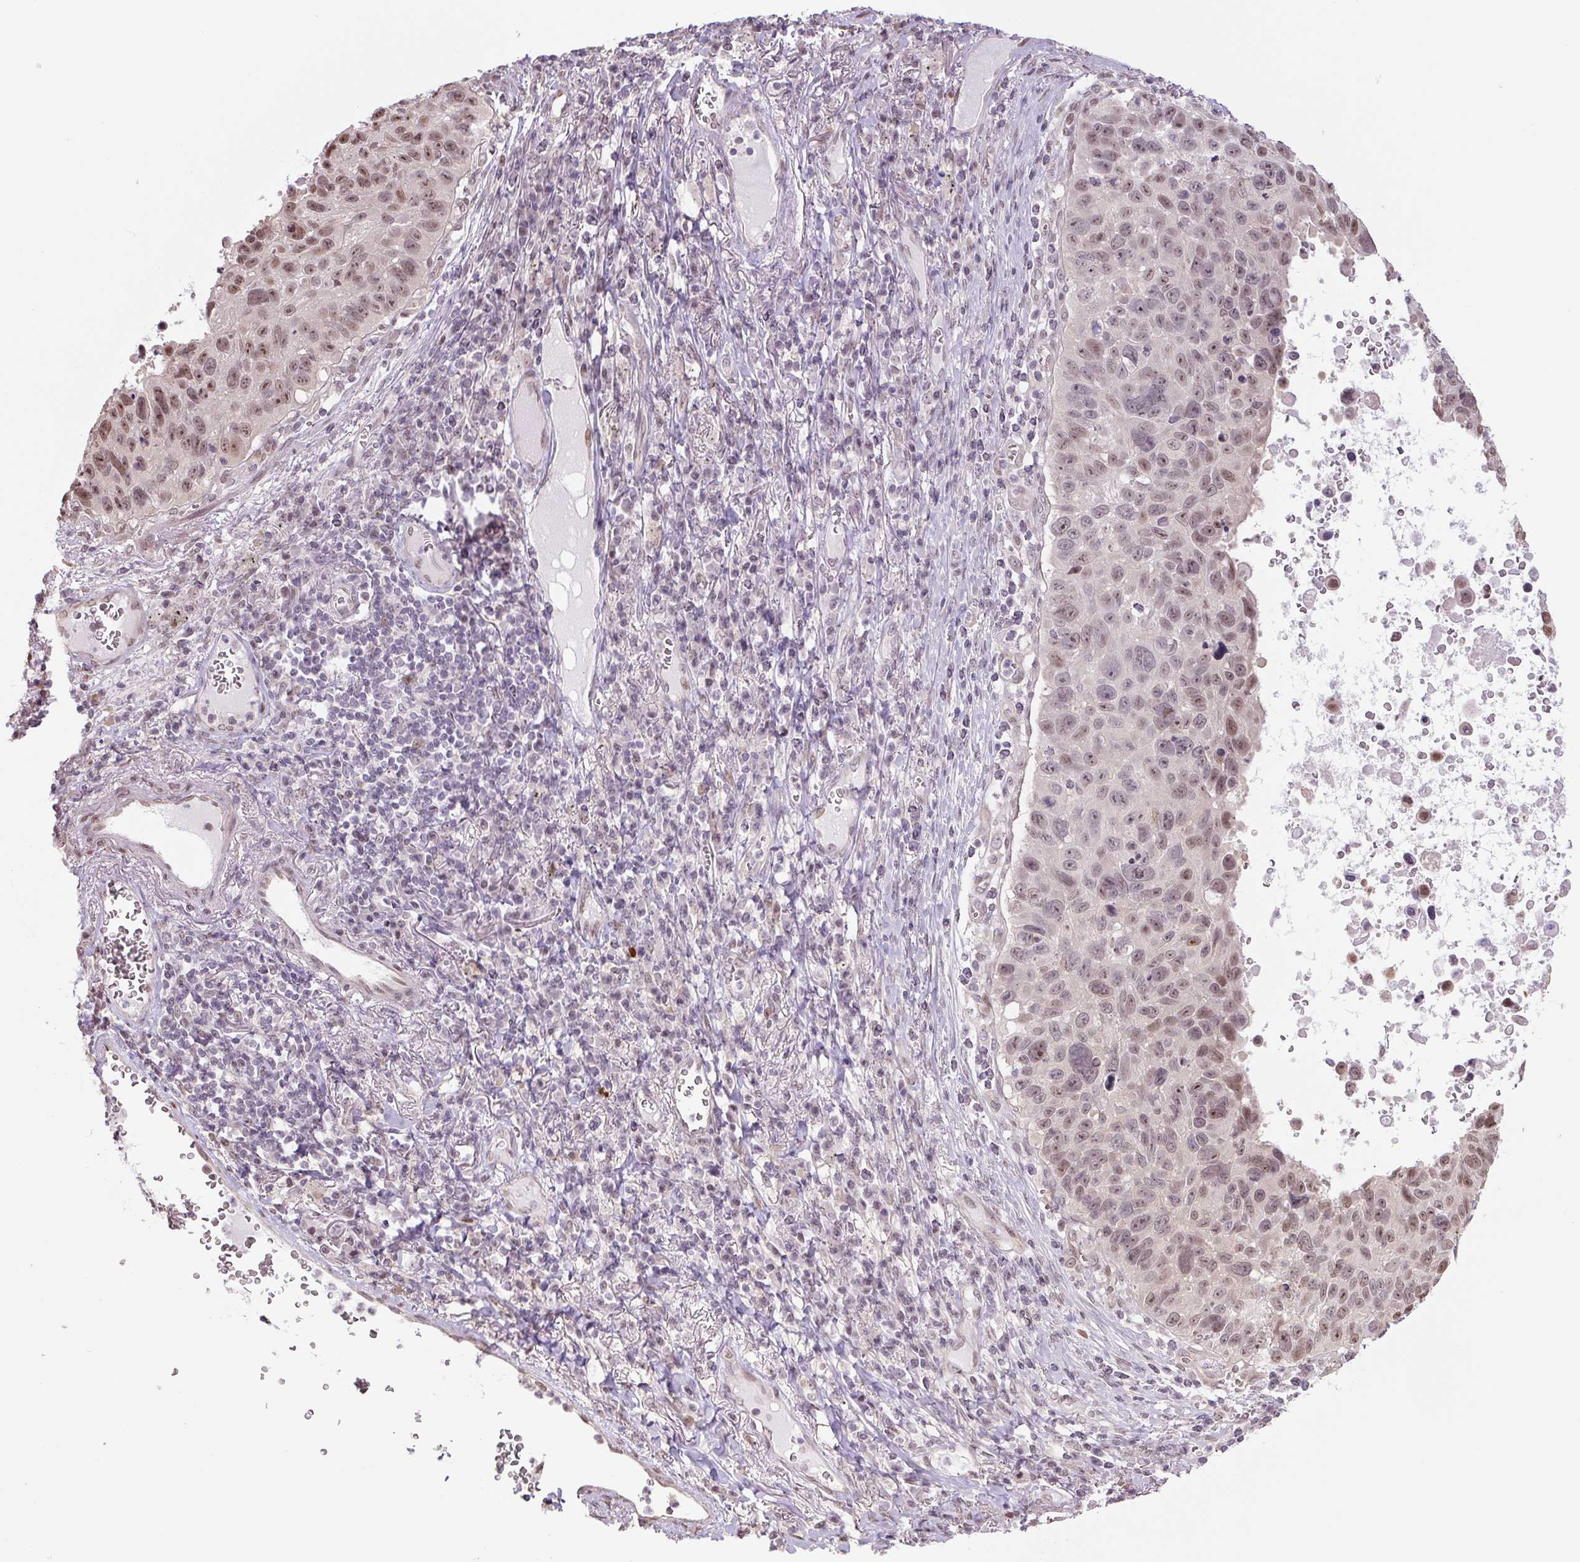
{"staining": {"intensity": "moderate", "quantity": ">75%", "location": "nuclear"}, "tissue": "lung cancer", "cell_type": "Tumor cells", "image_type": "cancer", "snomed": [{"axis": "morphology", "description": "Squamous cell carcinoma, NOS"}, {"axis": "topography", "description": "Lung"}], "caption": "Protein analysis of squamous cell carcinoma (lung) tissue exhibits moderate nuclear expression in approximately >75% of tumor cells.", "gene": "TCFL5", "patient": {"sex": "male", "age": 66}}